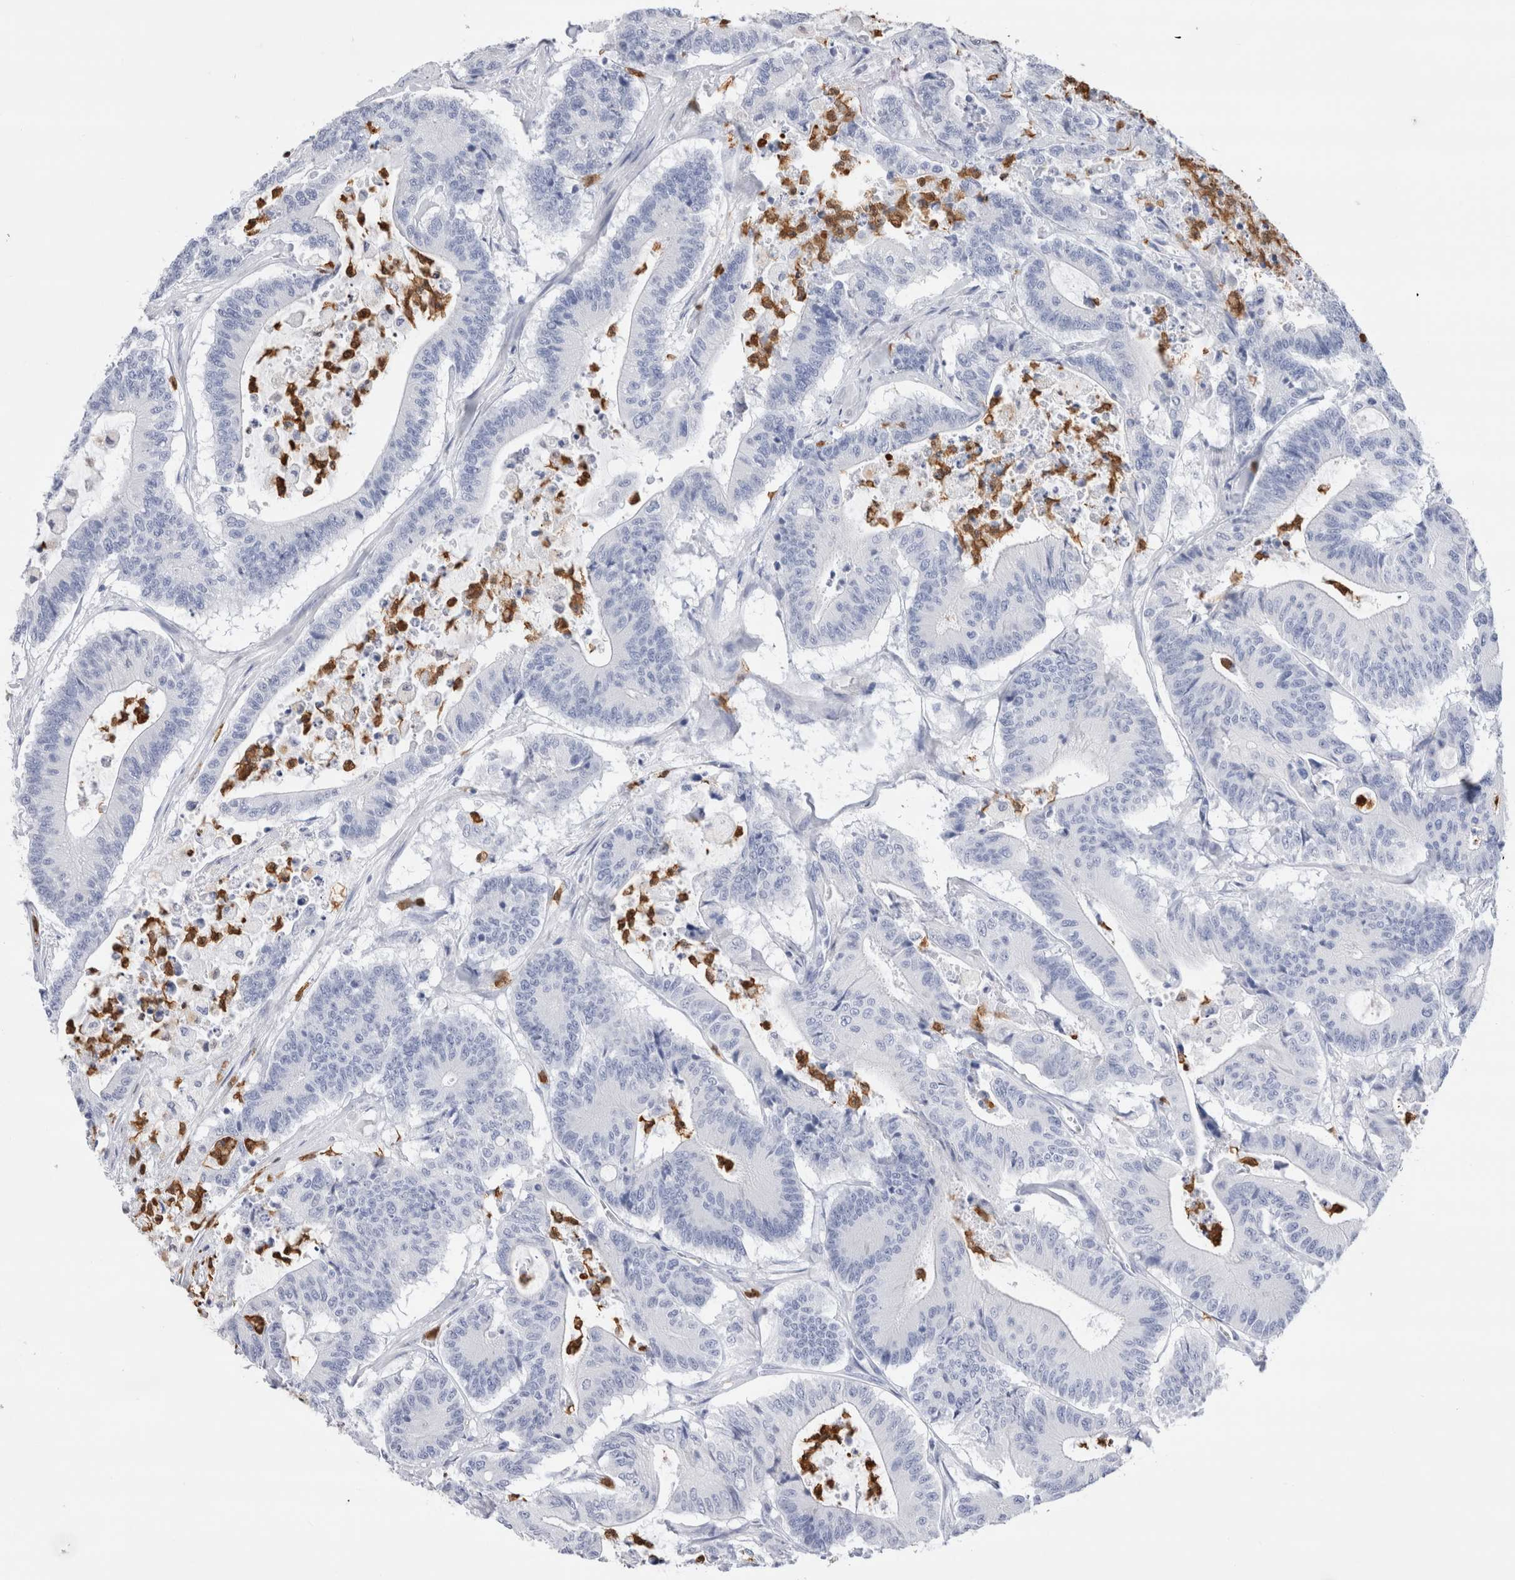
{"staining": {"intensity": "negative", "quantity": "none", "location": "none"}, "tissue": "colorectal cancer", "cell_type": "Tumor cells", "image_type": "cancer", "snomed": [{"axis": "morphology", "description": "Adenocarcinoma, NOS"}, {"axis": "topography", "description": "Colon"}], "caption": "Colorectal cancer (adenocarcinoma) stained for a protein using immunohistochemistry (IHC) displays no staining tumor cells.", "gene": "SLC10A5", "patient": {"sex": "female", "age": 84}}